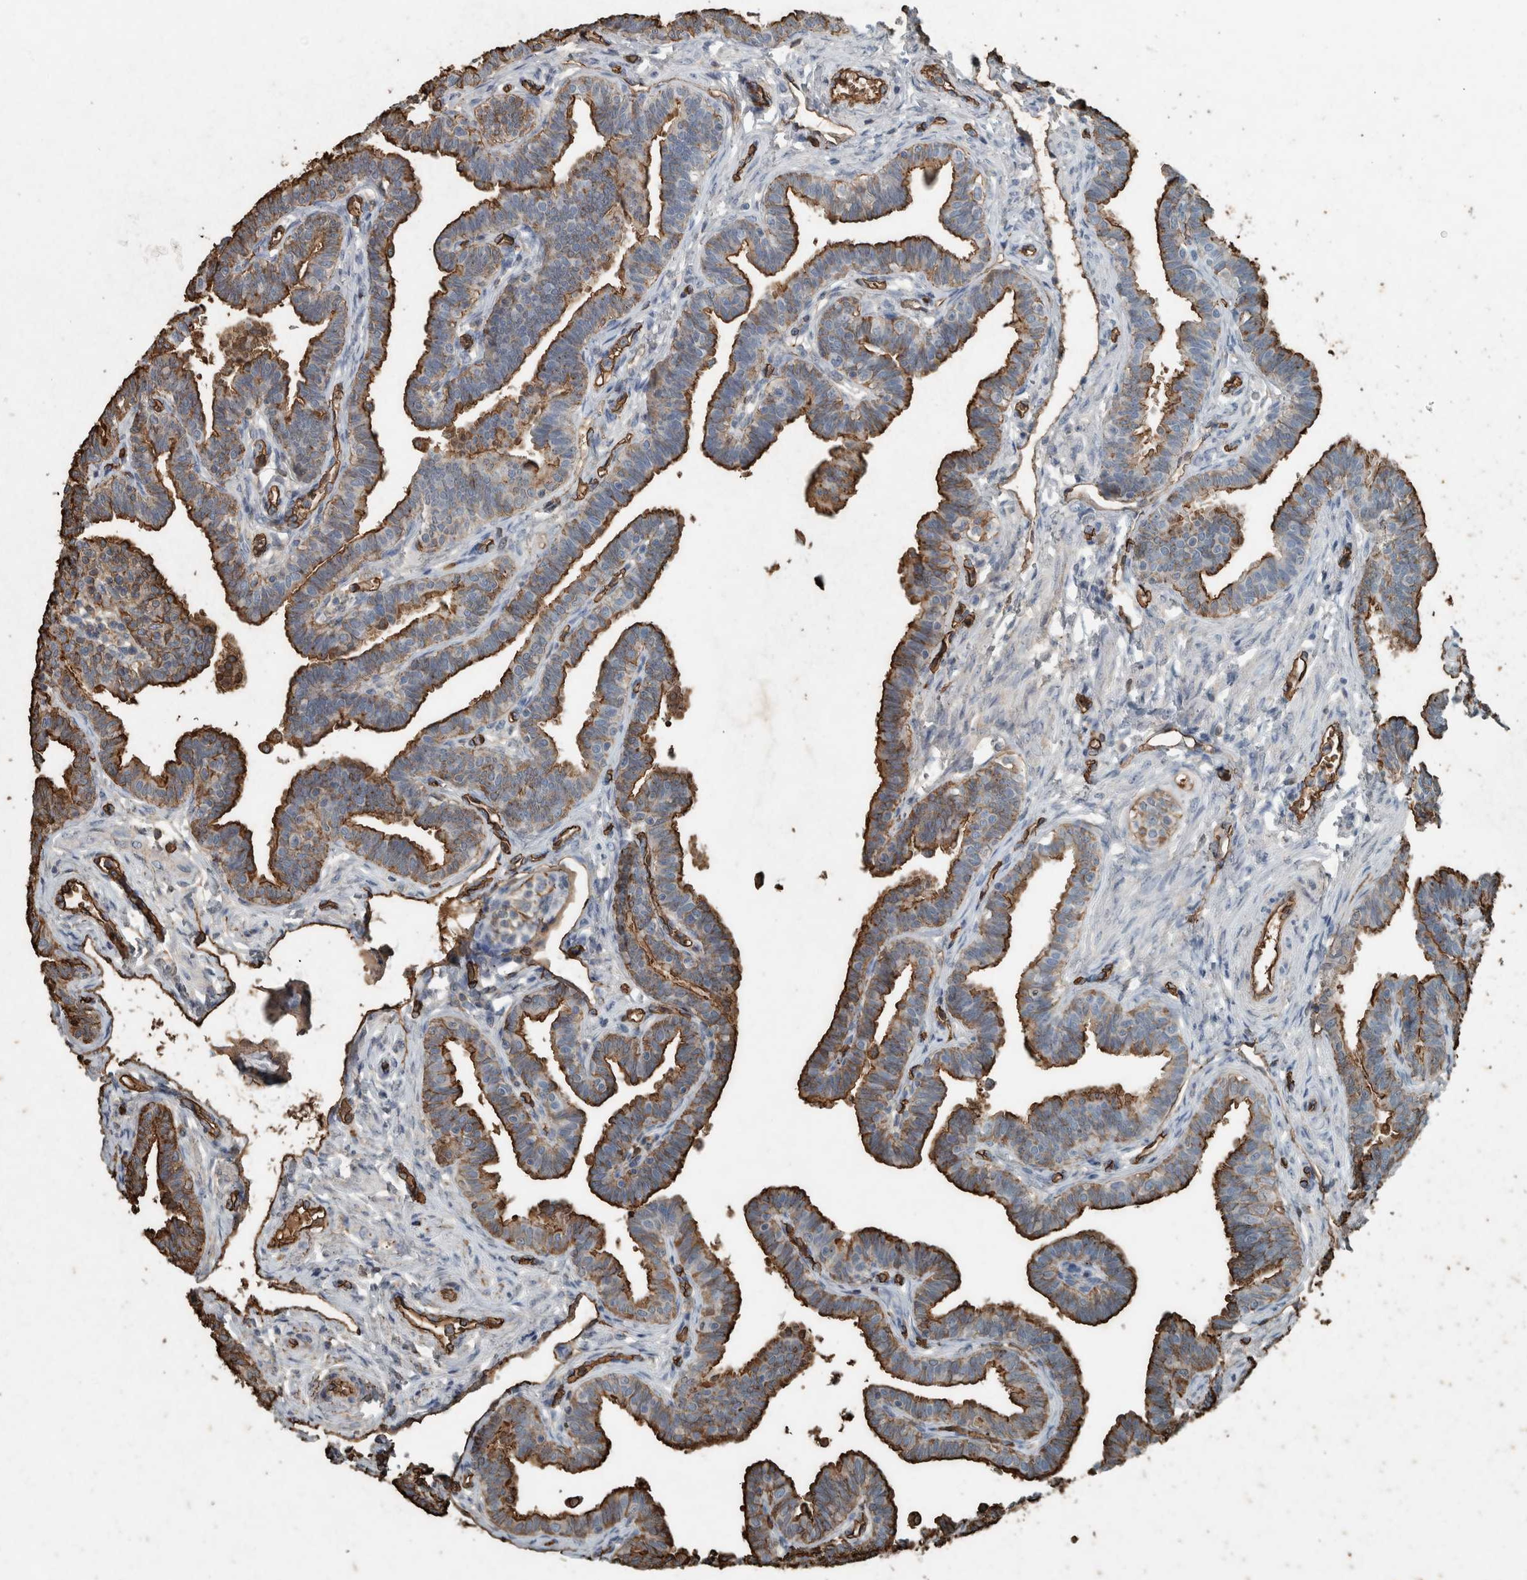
{"staining": {"intensity": "strong", "quantity": "25%-75%", "location": "cytoplasmic/membranous"}, "tissue": "fallopian tube", "cell_type": "Glandular cells", "image_type": "normal", "snomed": [{"axis": "morphology", "description": "Normal tissue, NOS"}, {"axis": "topography", "description": "Fallopian tube"}, {"axis": "topography", "description": "Ovary"}], "caption": "Fallopian tube stained for a protein (brown) demonstrates strong cytoplasmic/membranous positive expression in approximately 25%-75% of glandular cells.", "gene": "LBP", "patient": {"sex": "female", "age": 23}}